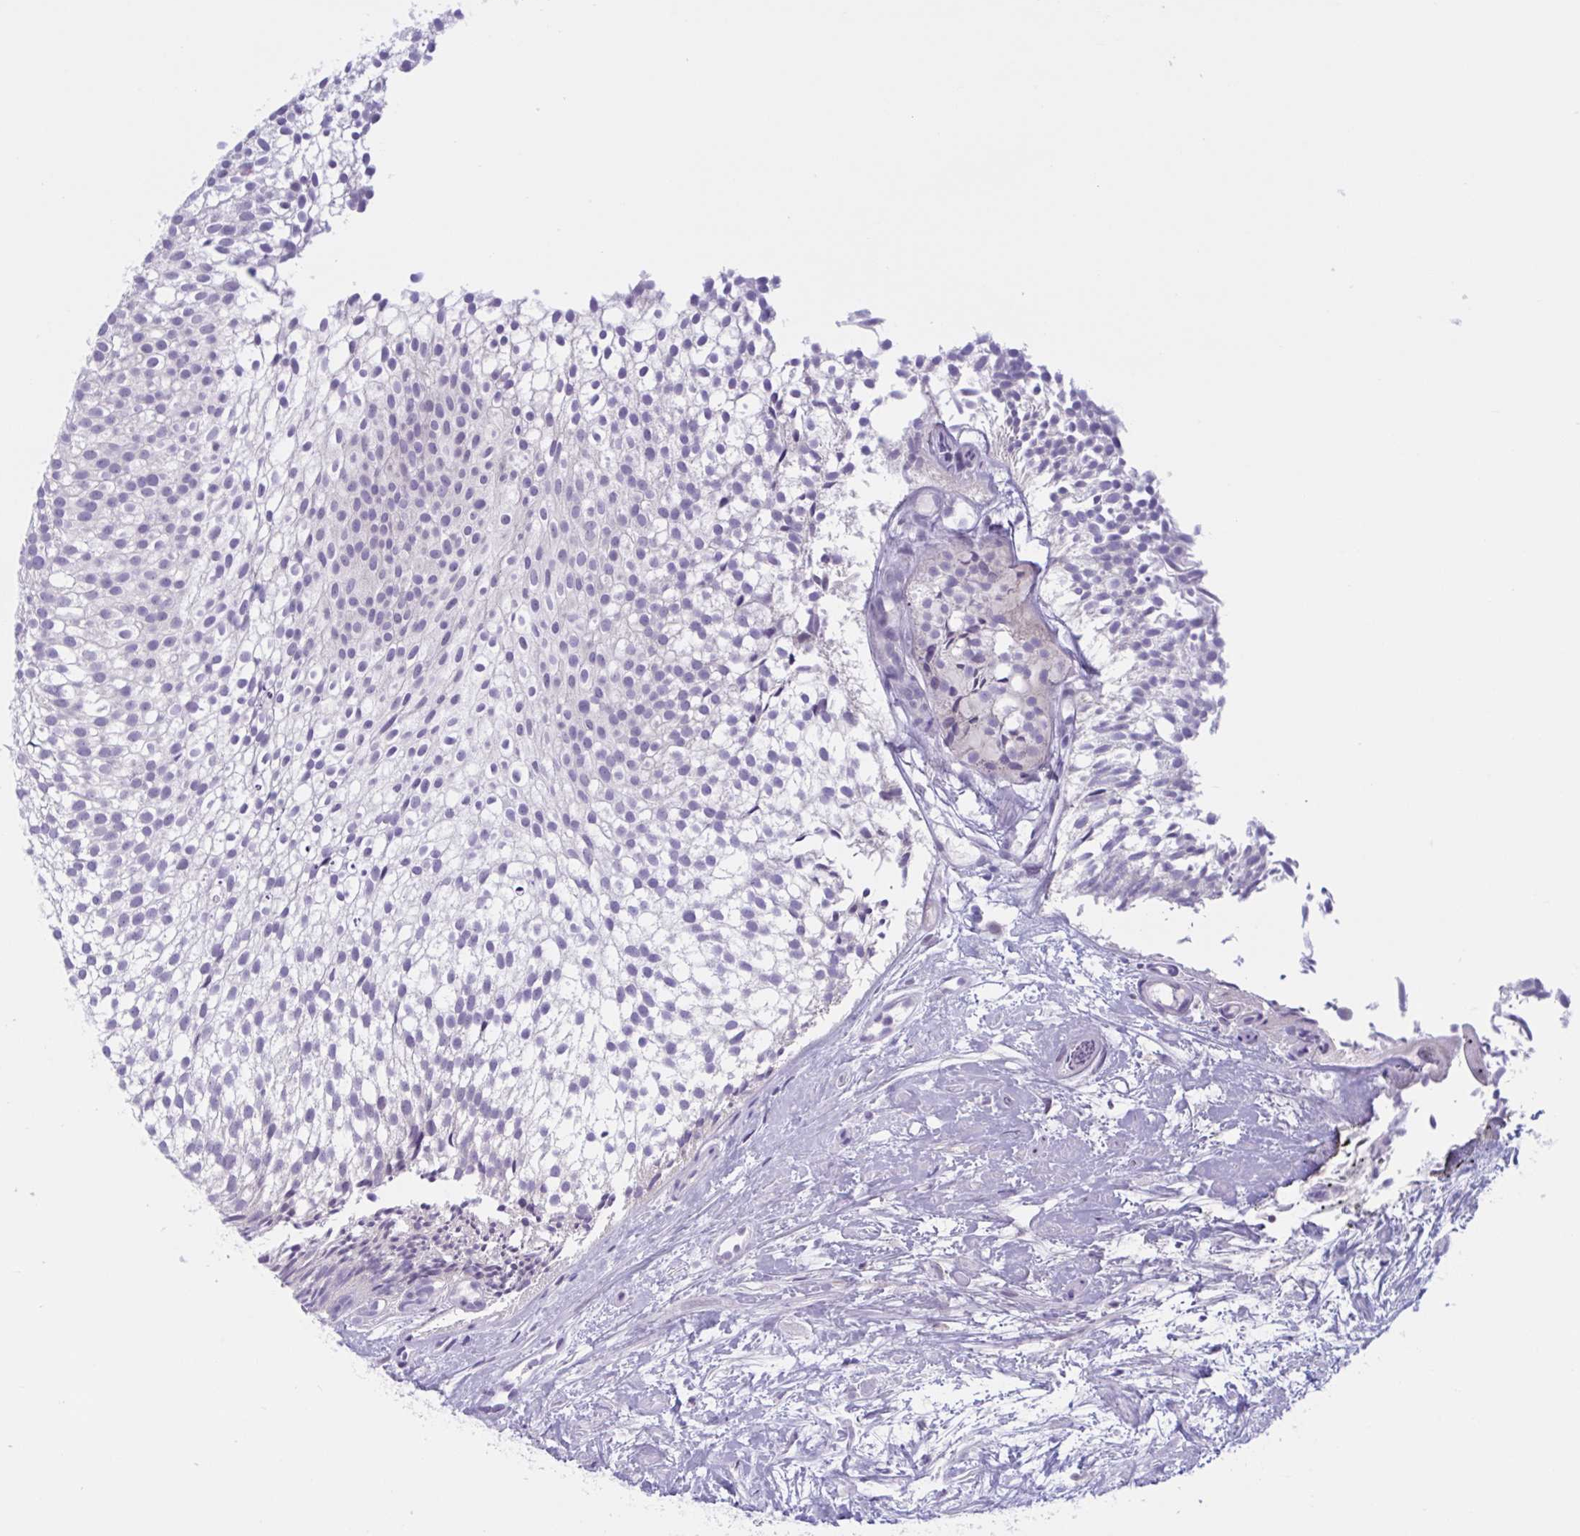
{"staining": {"intensity": "negative", "quantity": "none", "location": "none"}, "tissue": "urothelial cancer", "cell_type": "Tumor cells", "image_type": "cancer", "snomed": [{"axis": "morphology", "description": "Urothelial carcinoma, Low grade"}, {"axis": "topography", "description": "Urinary bladder"}], "caption": "A histopathology image of urothelial cancer stained for a protein reveals no brown staining in tumor cells. The staining was performed using DAB to visualize the protein expression in brown, while the nuclei were stained in blue with hematoxylin (Magnification: 20x).", "gene": "WNT9B", "patient": {"sex": "male", "age": 91}}